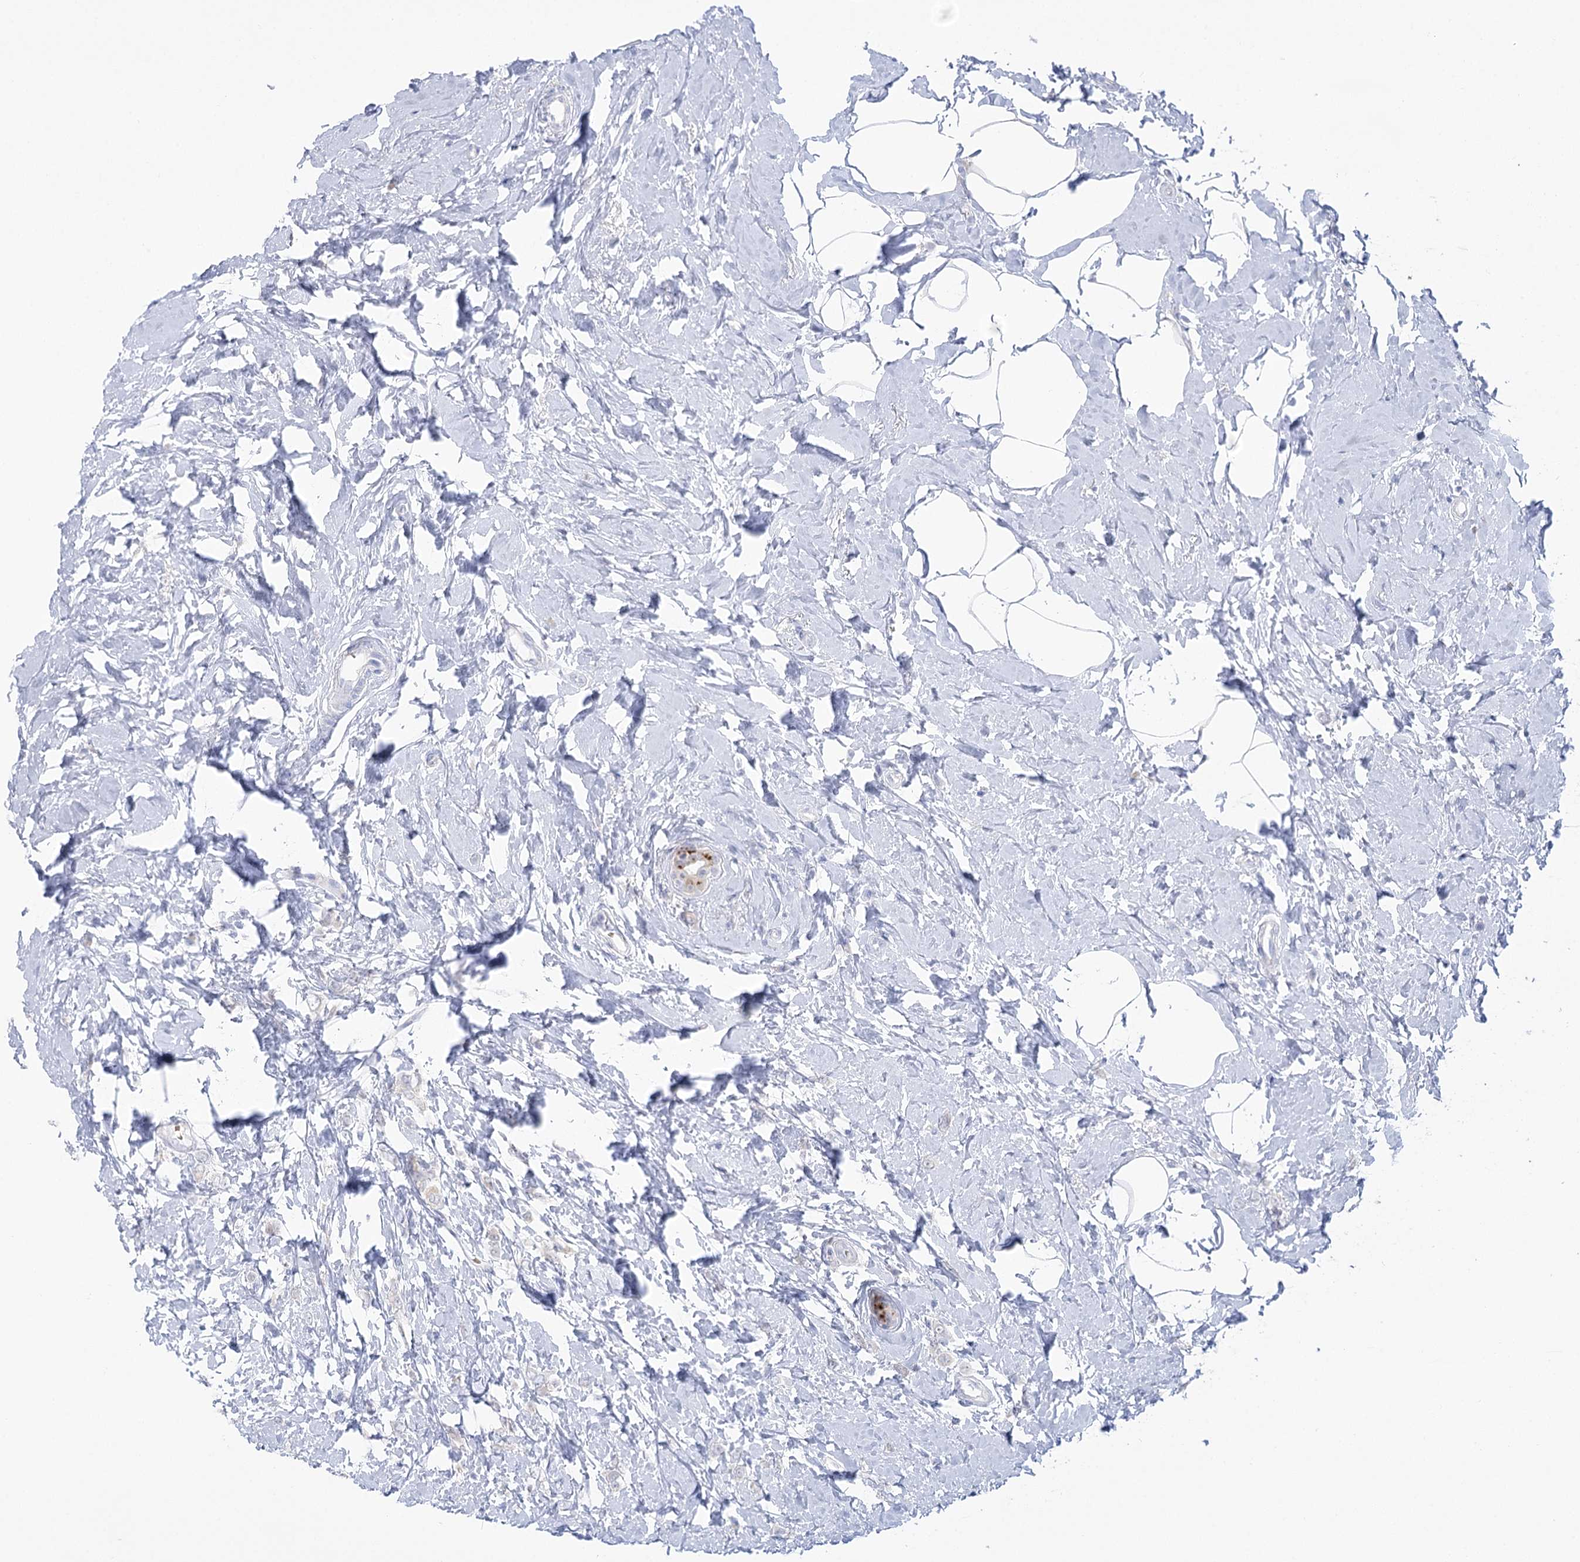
{"staining": {"intensity": "negative", "quantity": "none", "location": "none"}, "tissue": "breast cancer", "cell_type": "Tumor cells", "image_type": "cancer", "snomed": [{"axis": "morphology", "description": "Lobular carcinoma"}, {"axis": "topography", "description": "Breast"}], "caption": "There is no significant expression in tumor cells of breast cancer (lobular carcinoma).", "gene": "SIAE", "patient": {"sex": "female", "age": 47}}